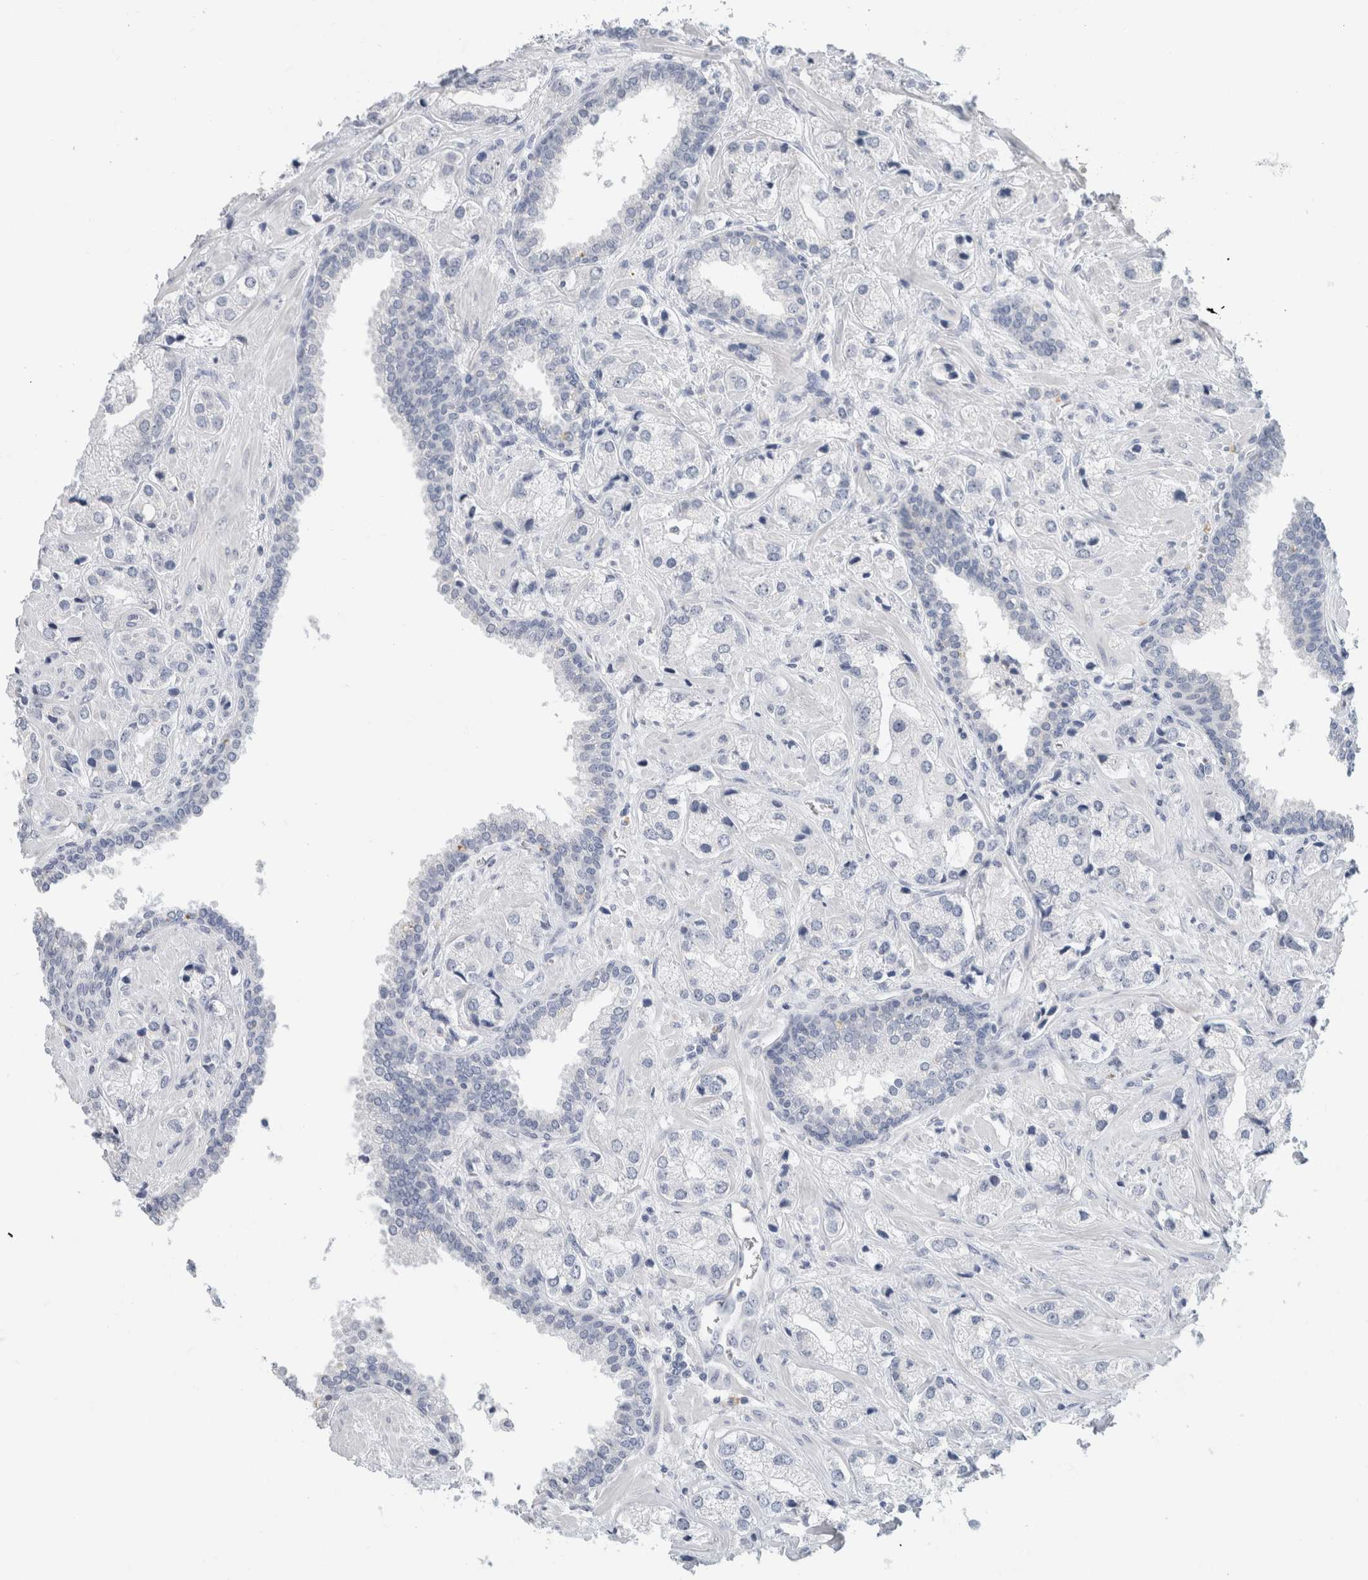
{"staining": {"intensity": "negative", "quantity": "none", "location": "none"}, "tissue": "prostate cancer", "cell_type": "Tumor cells", "image_type": "cancer", "snomed": [{"axis": "morphology", "description": "Adenocarcinoma, High grade"}, {"axis": "topography", "description": "Prostate"}], "caption": "Tumor cells are negative for brown protein staining in prostate cancer.", "gene": "BCAN", "patient": {"sex": "male", "age": 66}}